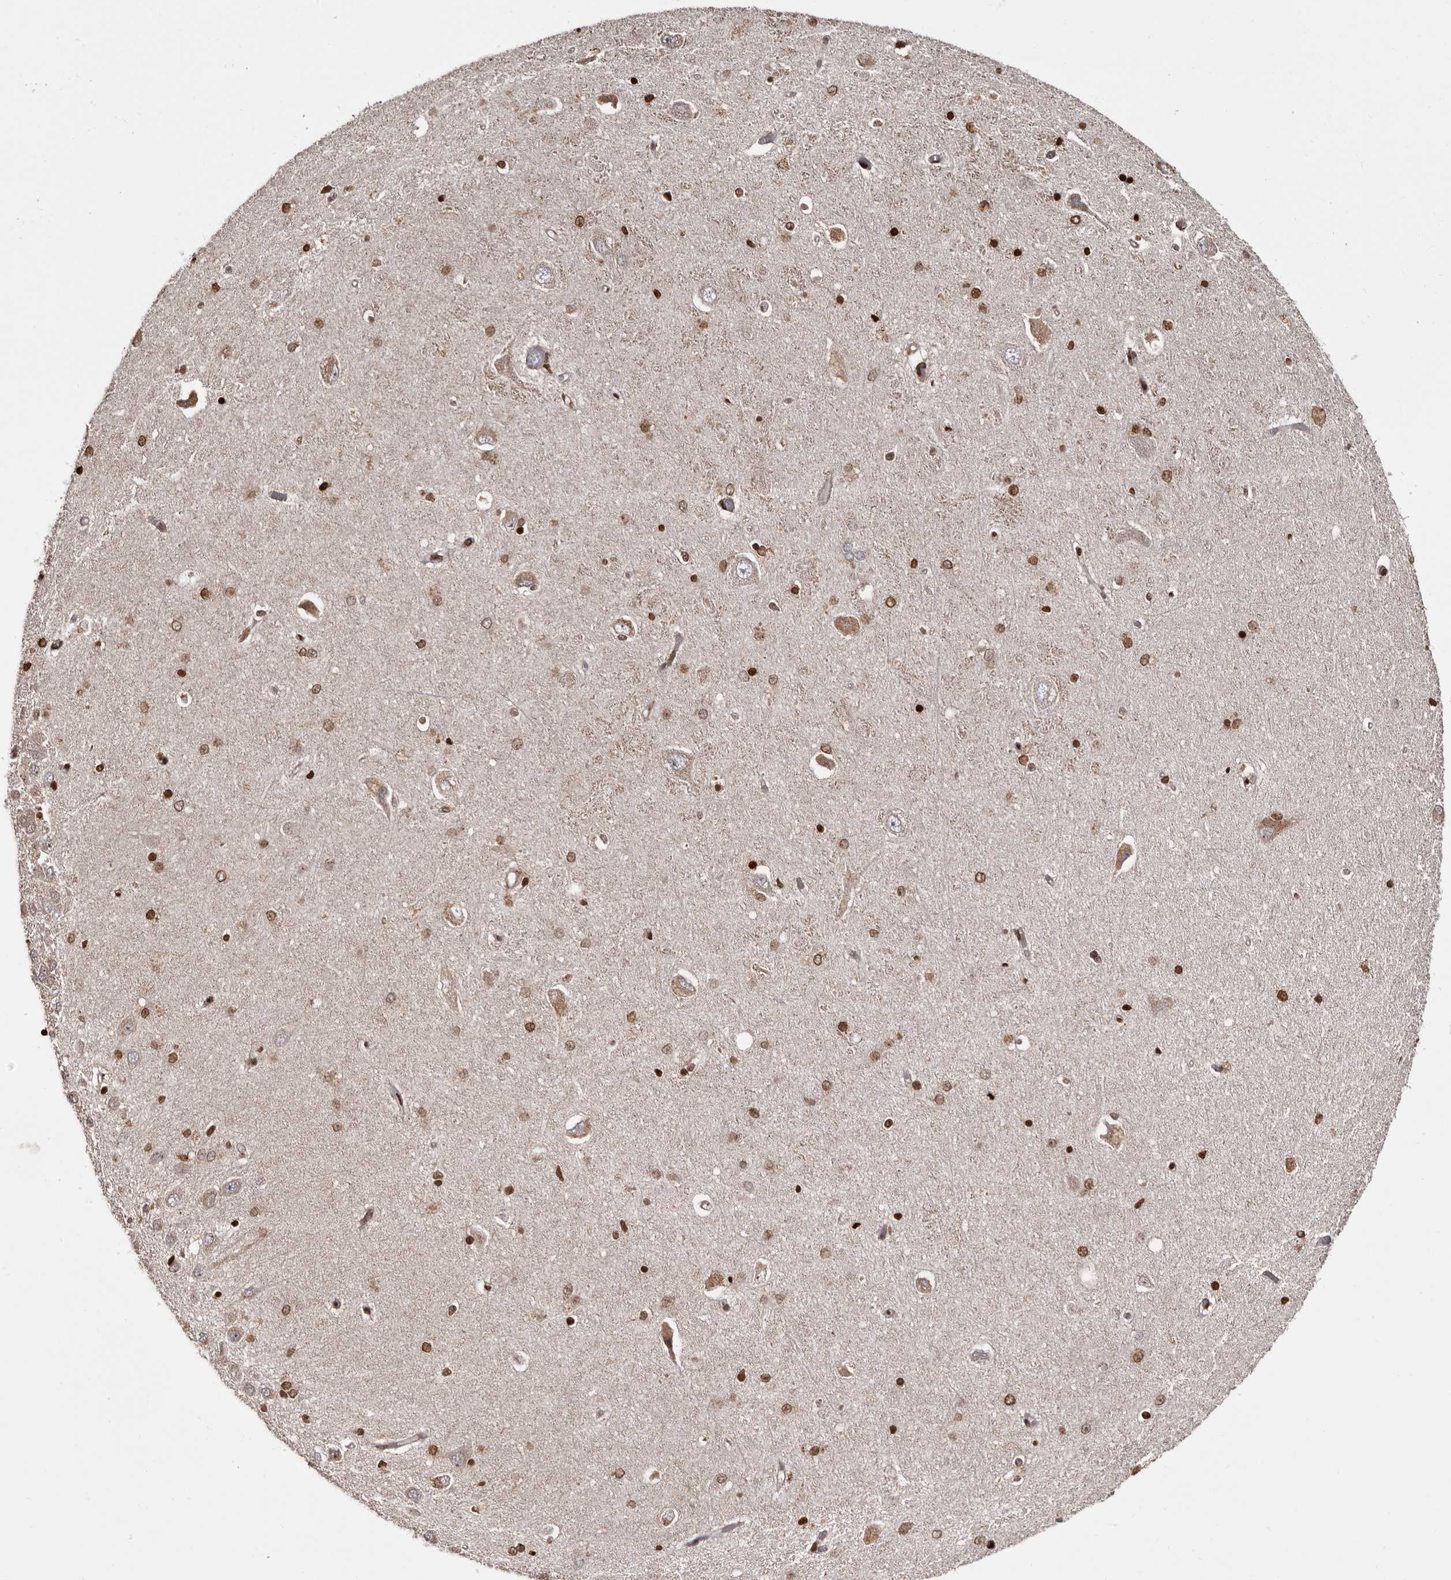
{"staining": {"intensity": "strong", "quantity": ">75%", "location": "nuclear"}, "tissue": "hippocampus", "cell_type": "Glial cells", "image_type": "normal", "snomed": [{"axis": "morphology", "description": "Normal tissue, NOS"}, {"axis": "topography", "description": "Hippocampus"}], "caption": "An immunohistochemistry image of normal tissue is shown. Protein staining in brown highlights strong nuclear positivity in hippocampus within glial cells.", "gene": "CCDC190", "patient": {"sex": "male", "age": 45}}